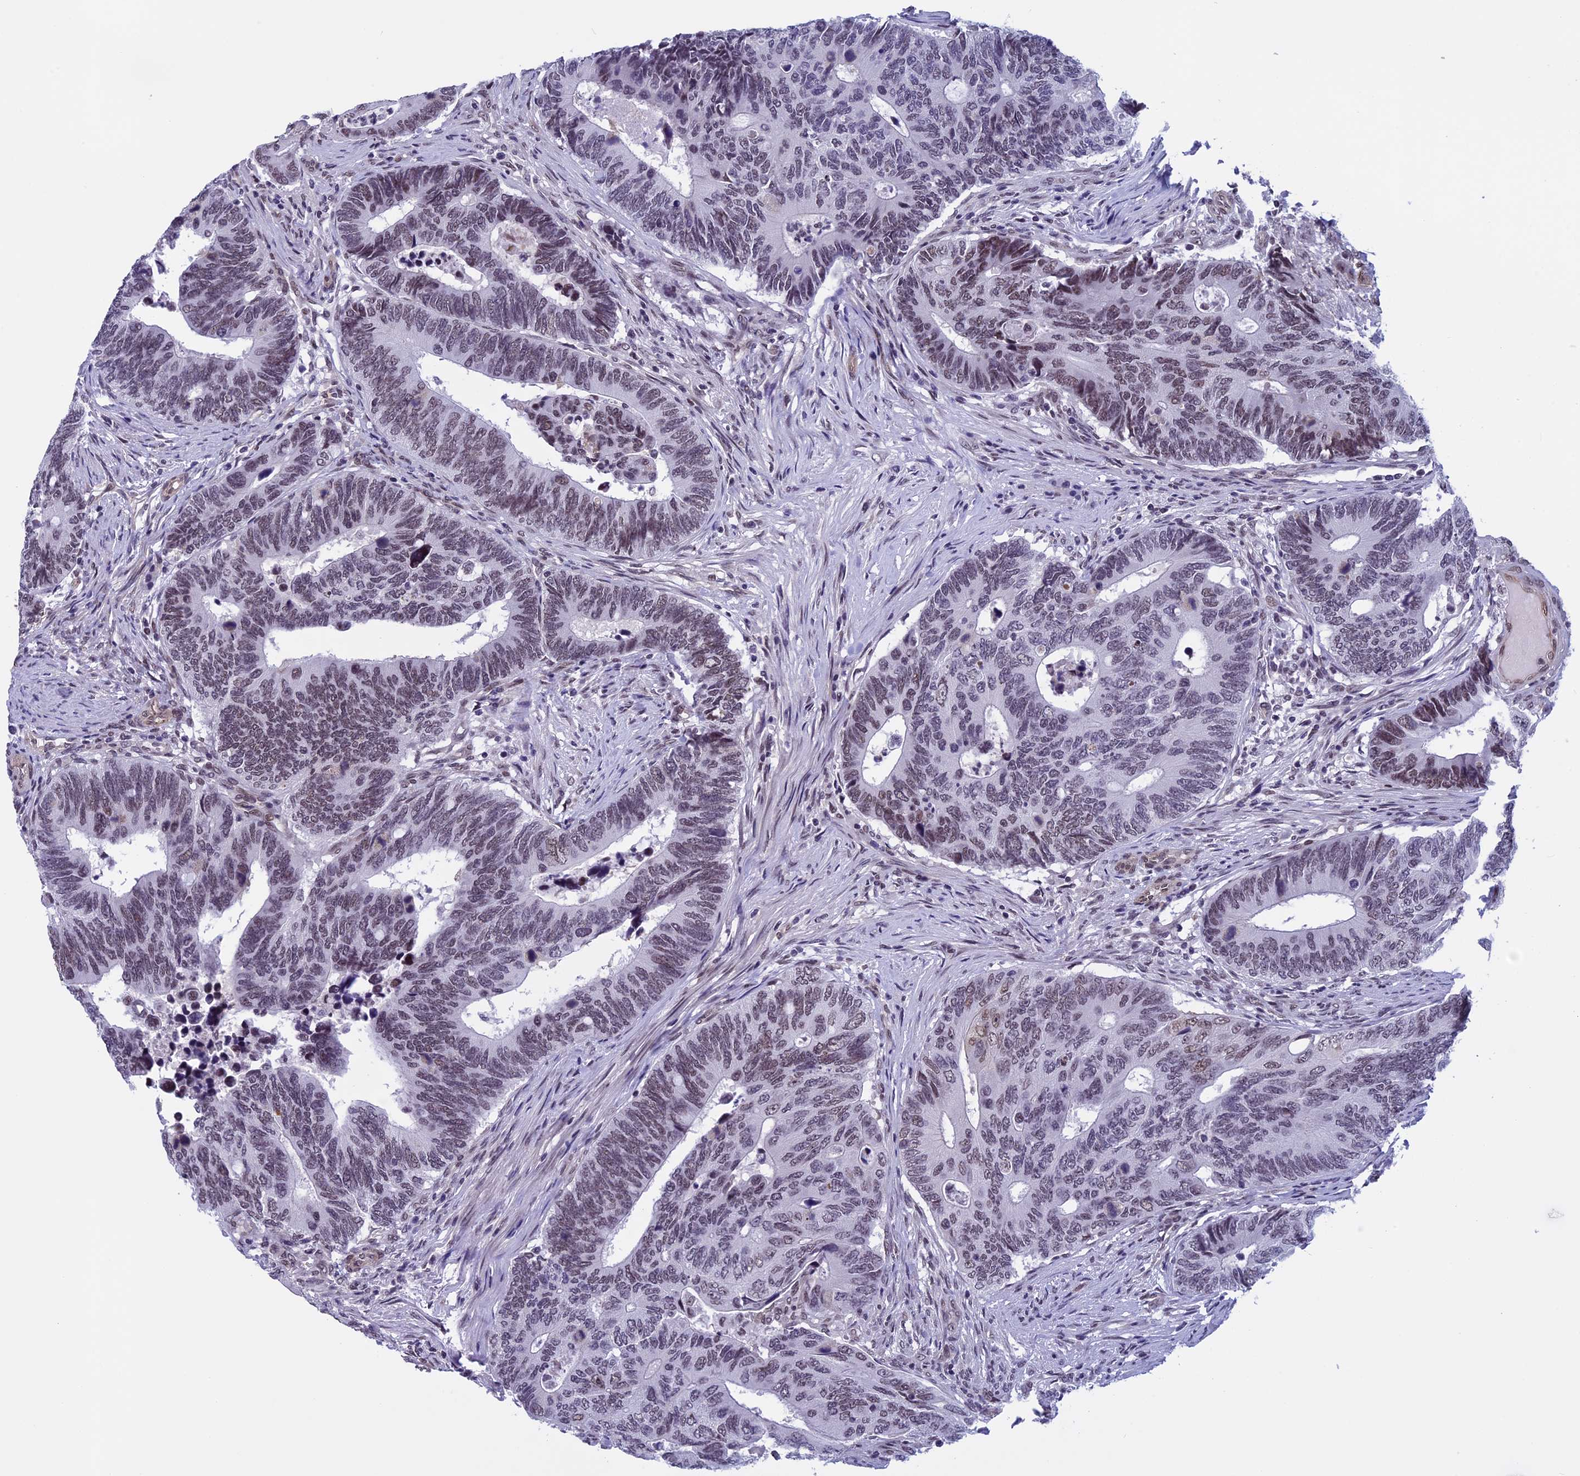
{"staining": {"intensity": "moderate", "quantity": "25%-75%", "location": "nuclear"}, "tissue": "colorectal cancer", "cell_type": "Tumor cells", "image_type": "cancer", "snomed": [{"axis": "morphology", "description": "Adenocarcinoma, NOS"}, {"axis": "topography", "description": "Colon"}], "caption": "Tumor cells reveal medium levels of moderate nuclear positivity in approximately 25%-75% of cells in adenocarcinoma (colorectal). (DAB (3,3'-diaminobenzidine) = brown stain, brightfield microscopy at high magnification).", "gene": "NIPBL", "patient": {"sex": "male", "age": 87}}